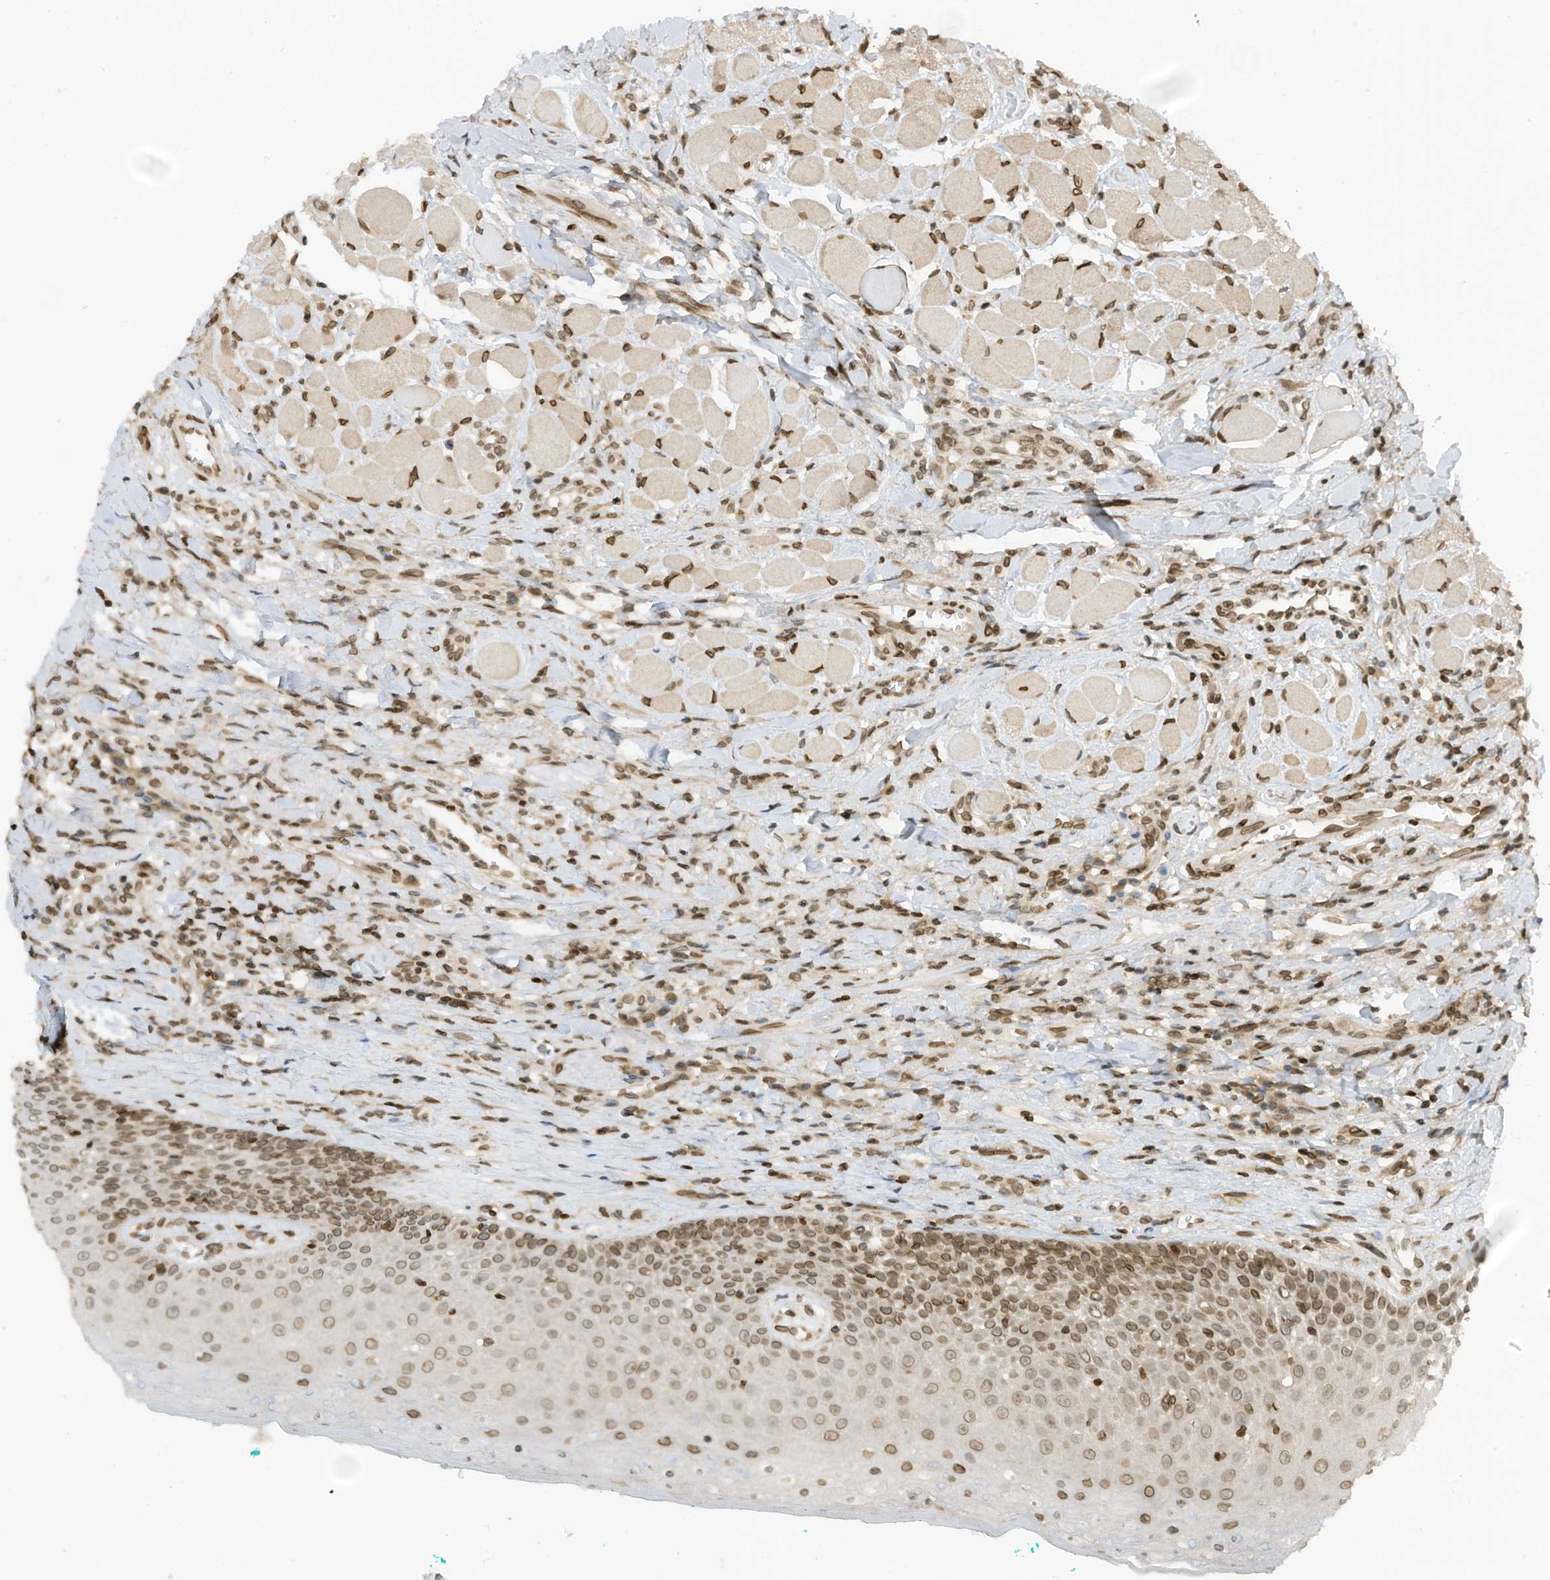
{"staining": {"intensity": "moderate", "quantity": ">75%", "location": "cytoplasmic/membranous,nuclear"}, "tissue": "oral mucosa", "cell_type": "Squamous epithelial cells", "image_type": "normal", "snomed": [{"axis": "morphology", "description": "Normal tissue, NOS"}, {"axis": "topography", "description": "Oral tissue"}], "caption": "A photomicrograph showing moderate cytoplasmic/membranous,nuclear expression in about >75% of squamous epithelial cells in normal oral mucosa, as visualized by brown immunohistochemical staining.", "gene": "RABL3", "patient": {"sex": "female", "age": 70}}